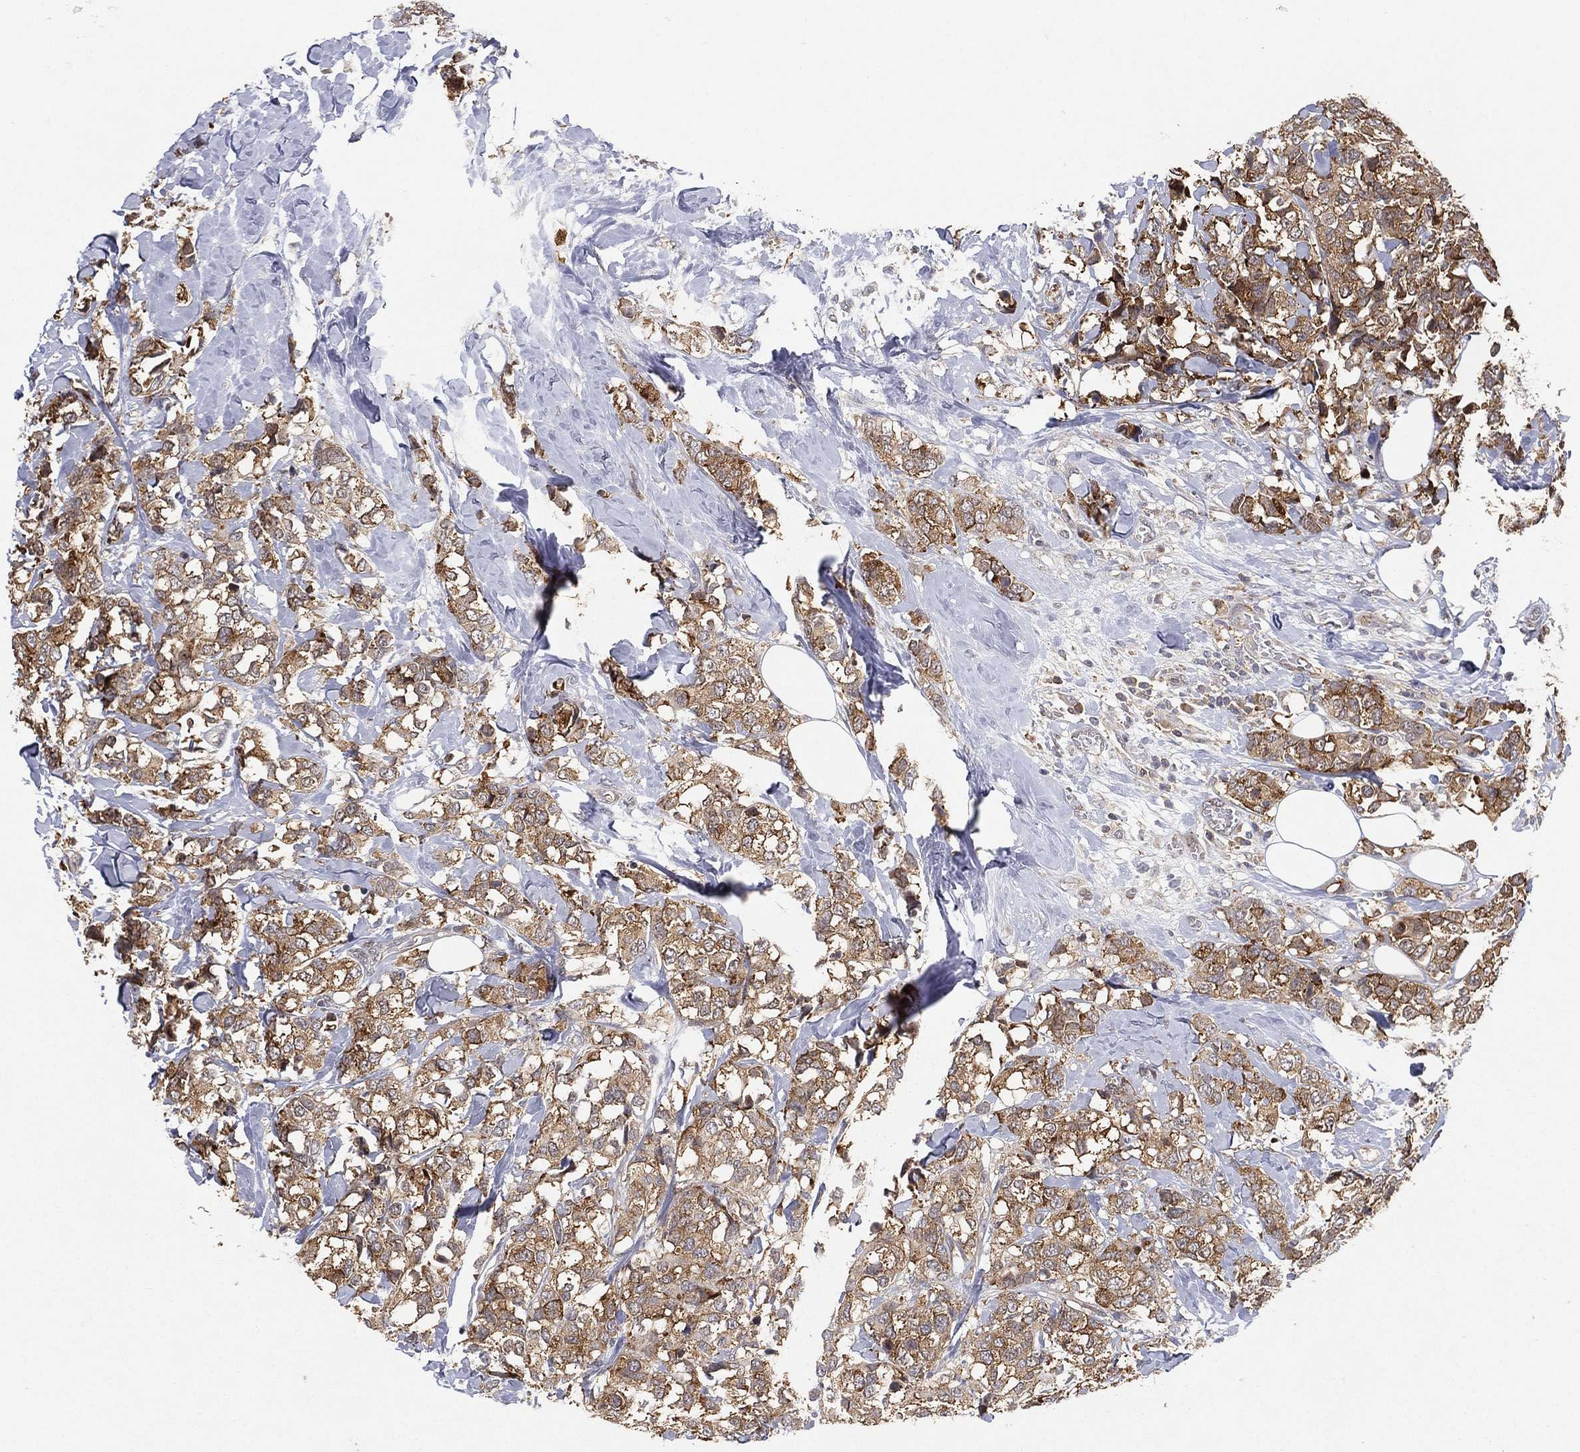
{"staining": {"intensity": "moderate", "quantity": ">75%", "location": "cytoplasmic/membranous"}, "tissue": "breast cancer", "cell_type": "Tumor cells", "image_type": "cancer", "snomed": [{"axis": "morphology", "description": "Lobular carcinoma"}, {"axis": "topography", "description": "Breast"}], "caption": "This photomicrograph exhibits IHC staining of lobular carcinoma (breast), with medium moderate cytoplasmic/membranous staining in about >75% of tumor cells.", "gene": "TMTC4", "patient": {"sex": "female", "age": 59}}